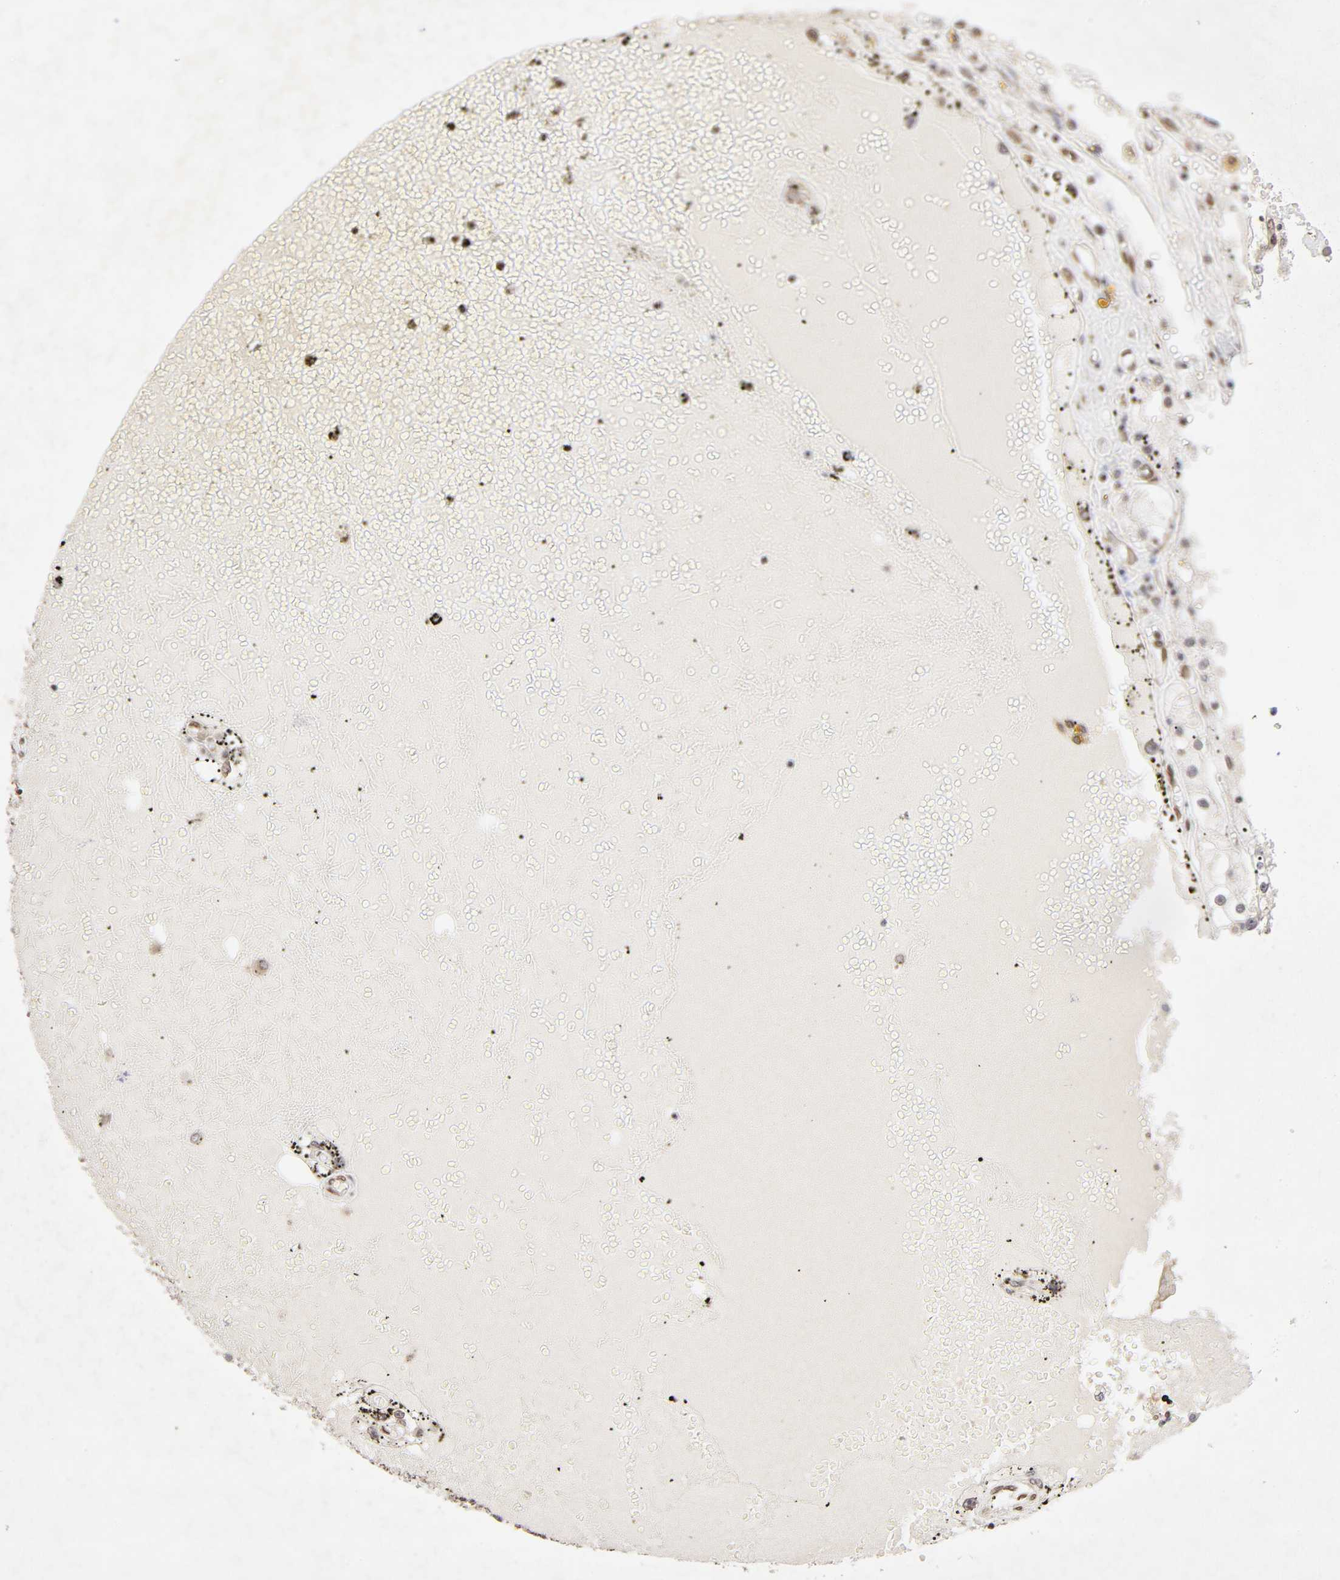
{"staining": {"intensity": "weak", "quantity": "<25%", "location": "nuclear"}, "tissue": "renal cancer", "cell_type": "Tumor cells", "image_type": "cancer", "snomed": [{"axis": "morphology", "description": "Adenocarcinoma, NOS"}, {"axis": "topography", "description": "Kidney"}], "caption": "Immunohistochemical staining of human renal cancer displays no significant positivity in tumor cells.", "gene": "MLLT6", "patient": {"sex": "male", "age": 56}}